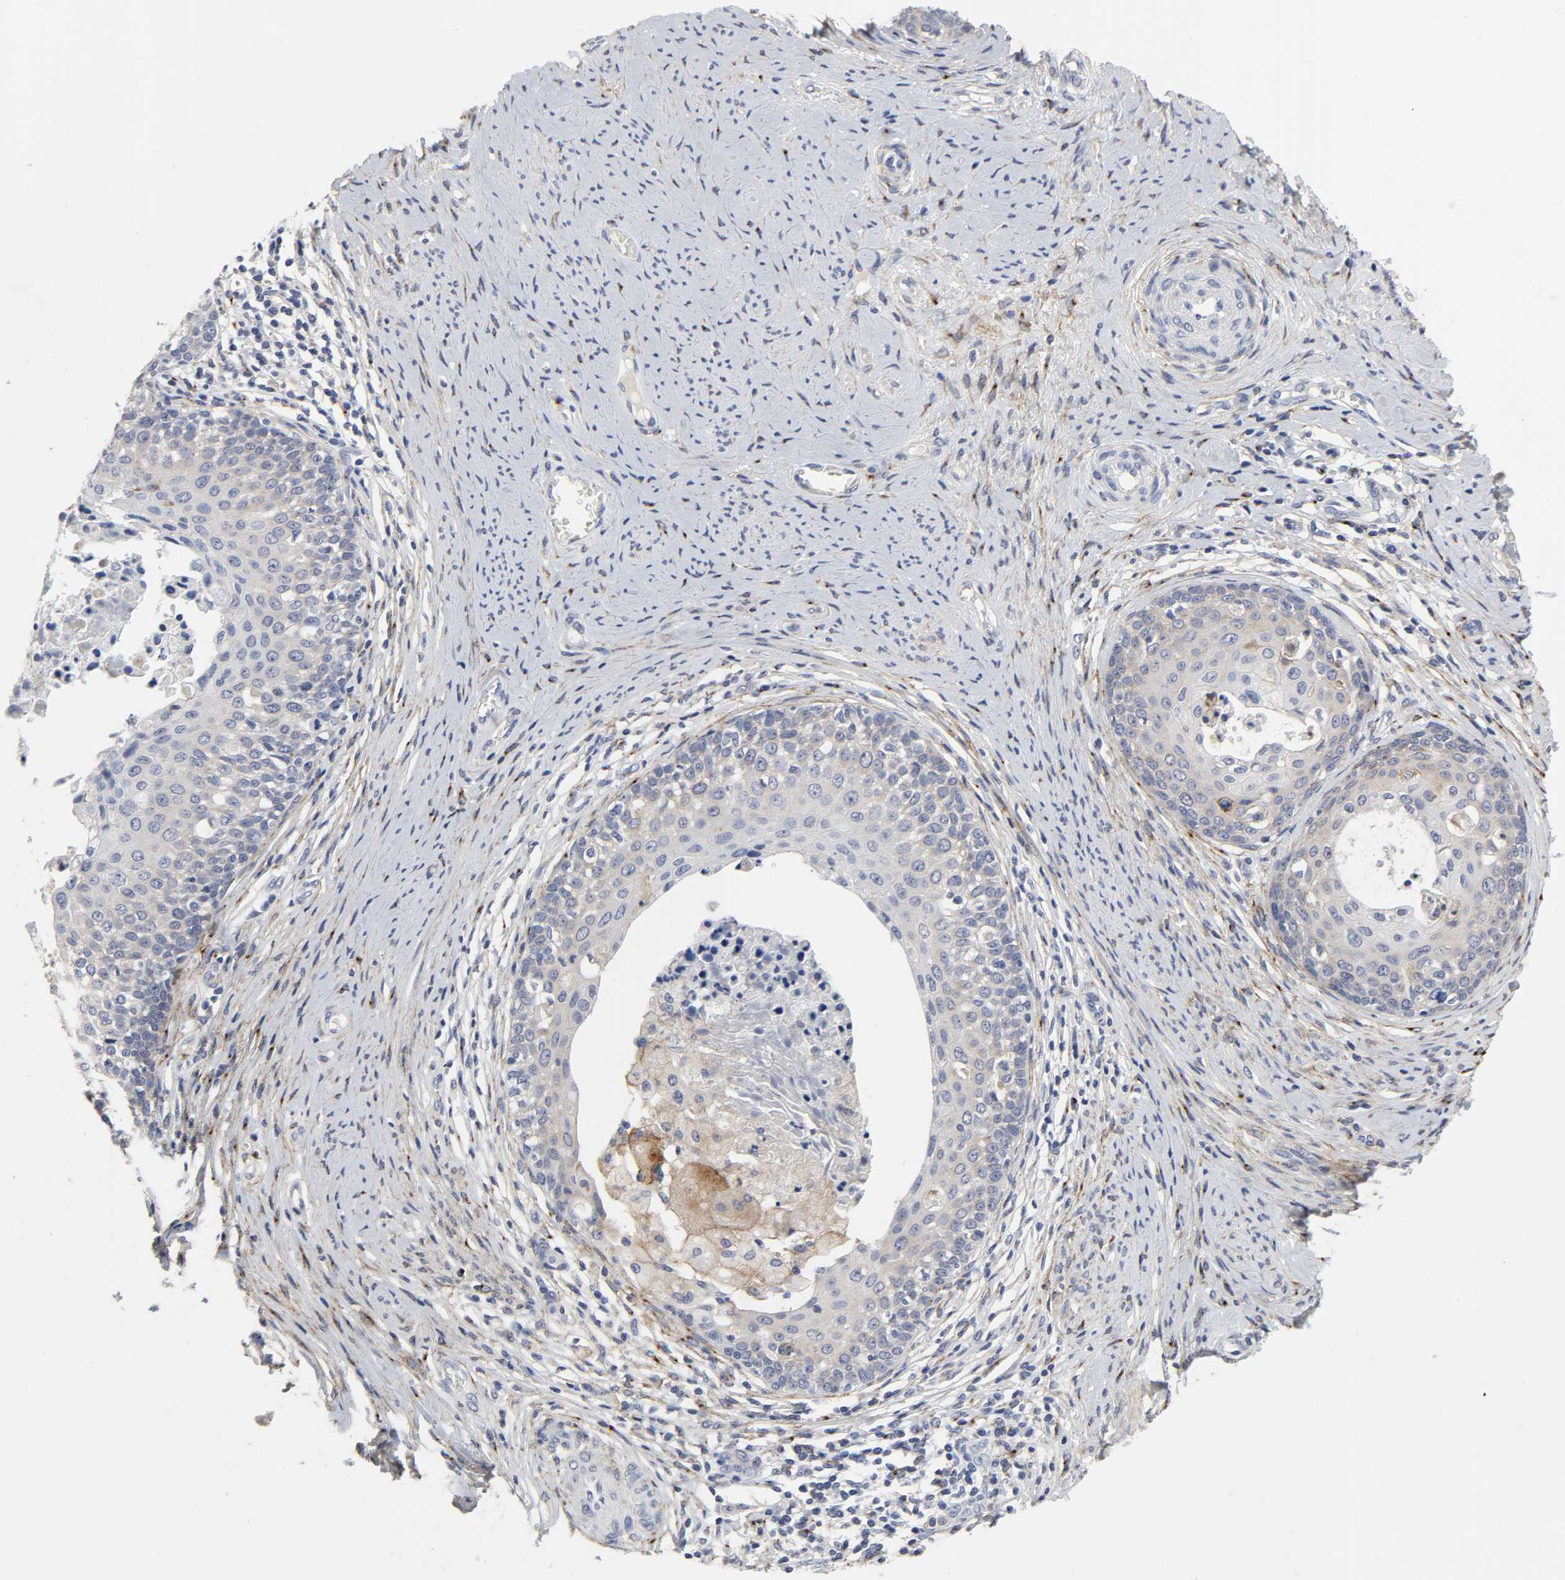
{"staining": {"intensity": "weak", "quantity": "<25%", "location": "cytoplasmic/membranous"}, "tissue": "cervical cancer", "cell_type": "Tumor cells", "image_type": "cancer", "snomed": [{"axis": "morphology", "description": "Squamous cell carcinoma, NOS"}, {"axis": "morphology", "description": "Adenocarcinoma, NOS"}, {"axis": "topography", "description": "Cervix"}], "caption": "Immunohistochemistry (IHC) of squamous cell carcinoma (cervical) displays no expression in tumor cells.", "gene": "LRP1", "patient": {"sex": "female", "age": 52}}